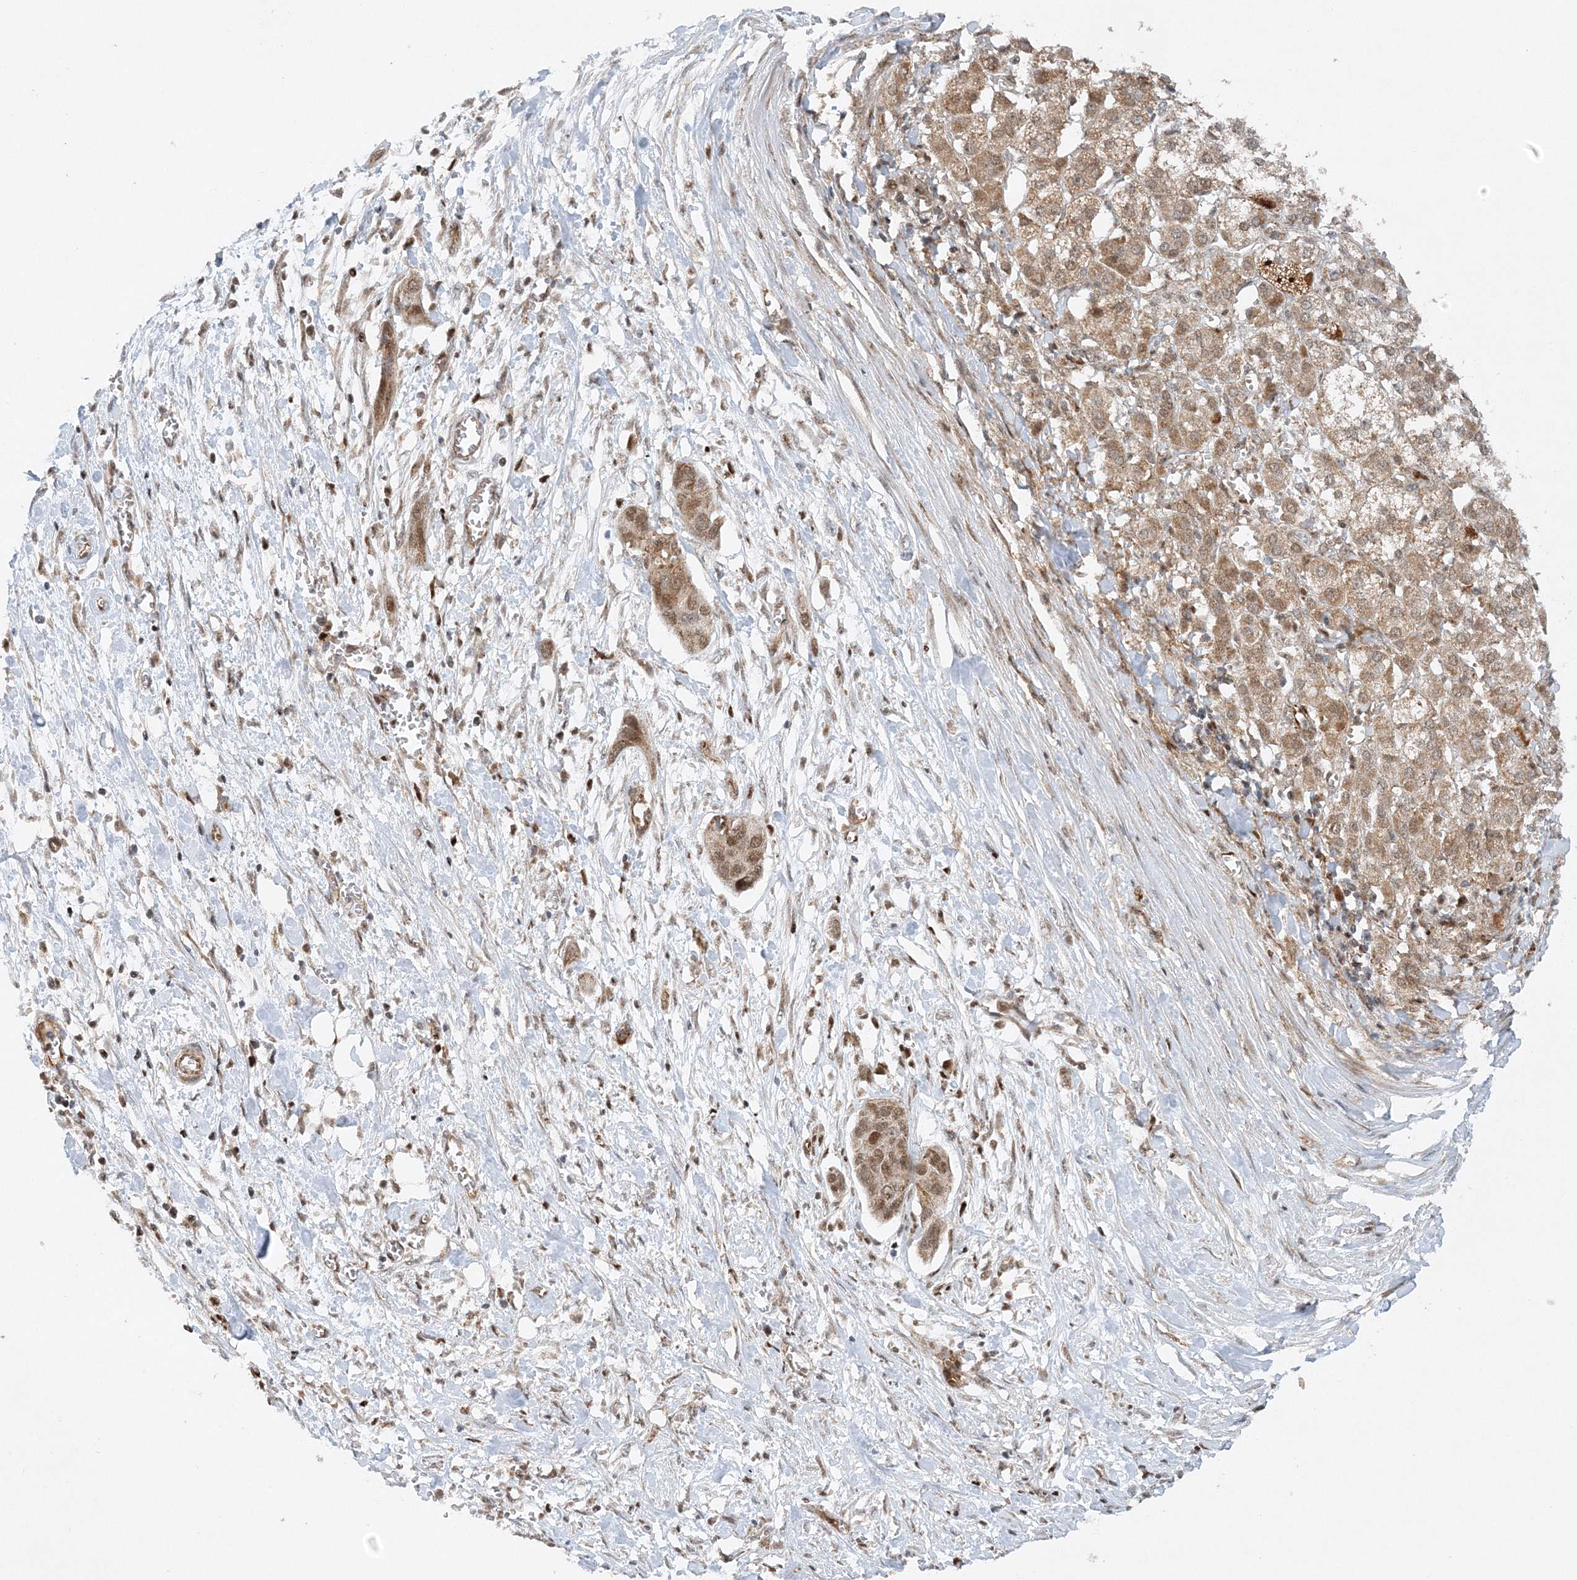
{"staining": {"intensity": "moderate", "quantity": ">75%", "location": "cytoplasmic/membranous,nuclear"}, "tissue": "pancreatic cancer", "cell_type": "Tumor cells", "image_type": "cancer", "snomed": [{"axis": "morphology", "description": "Adenocarcinoma, NOS"}, {"axis": "topography", "description": "Pancreas"}], "caption": "A brown stain labels moderate cytoplasmic/membranous and nuclear positivity of a protein in adenocarcinoma (pancreatic) tumor cells. (DAB (3,3'-diaminobenzidine) IHC, brown staining for protein, blue staining for nuclei).", "gene": "RAB11FIP2", "patient": {"sex": "female", "age": 60}}